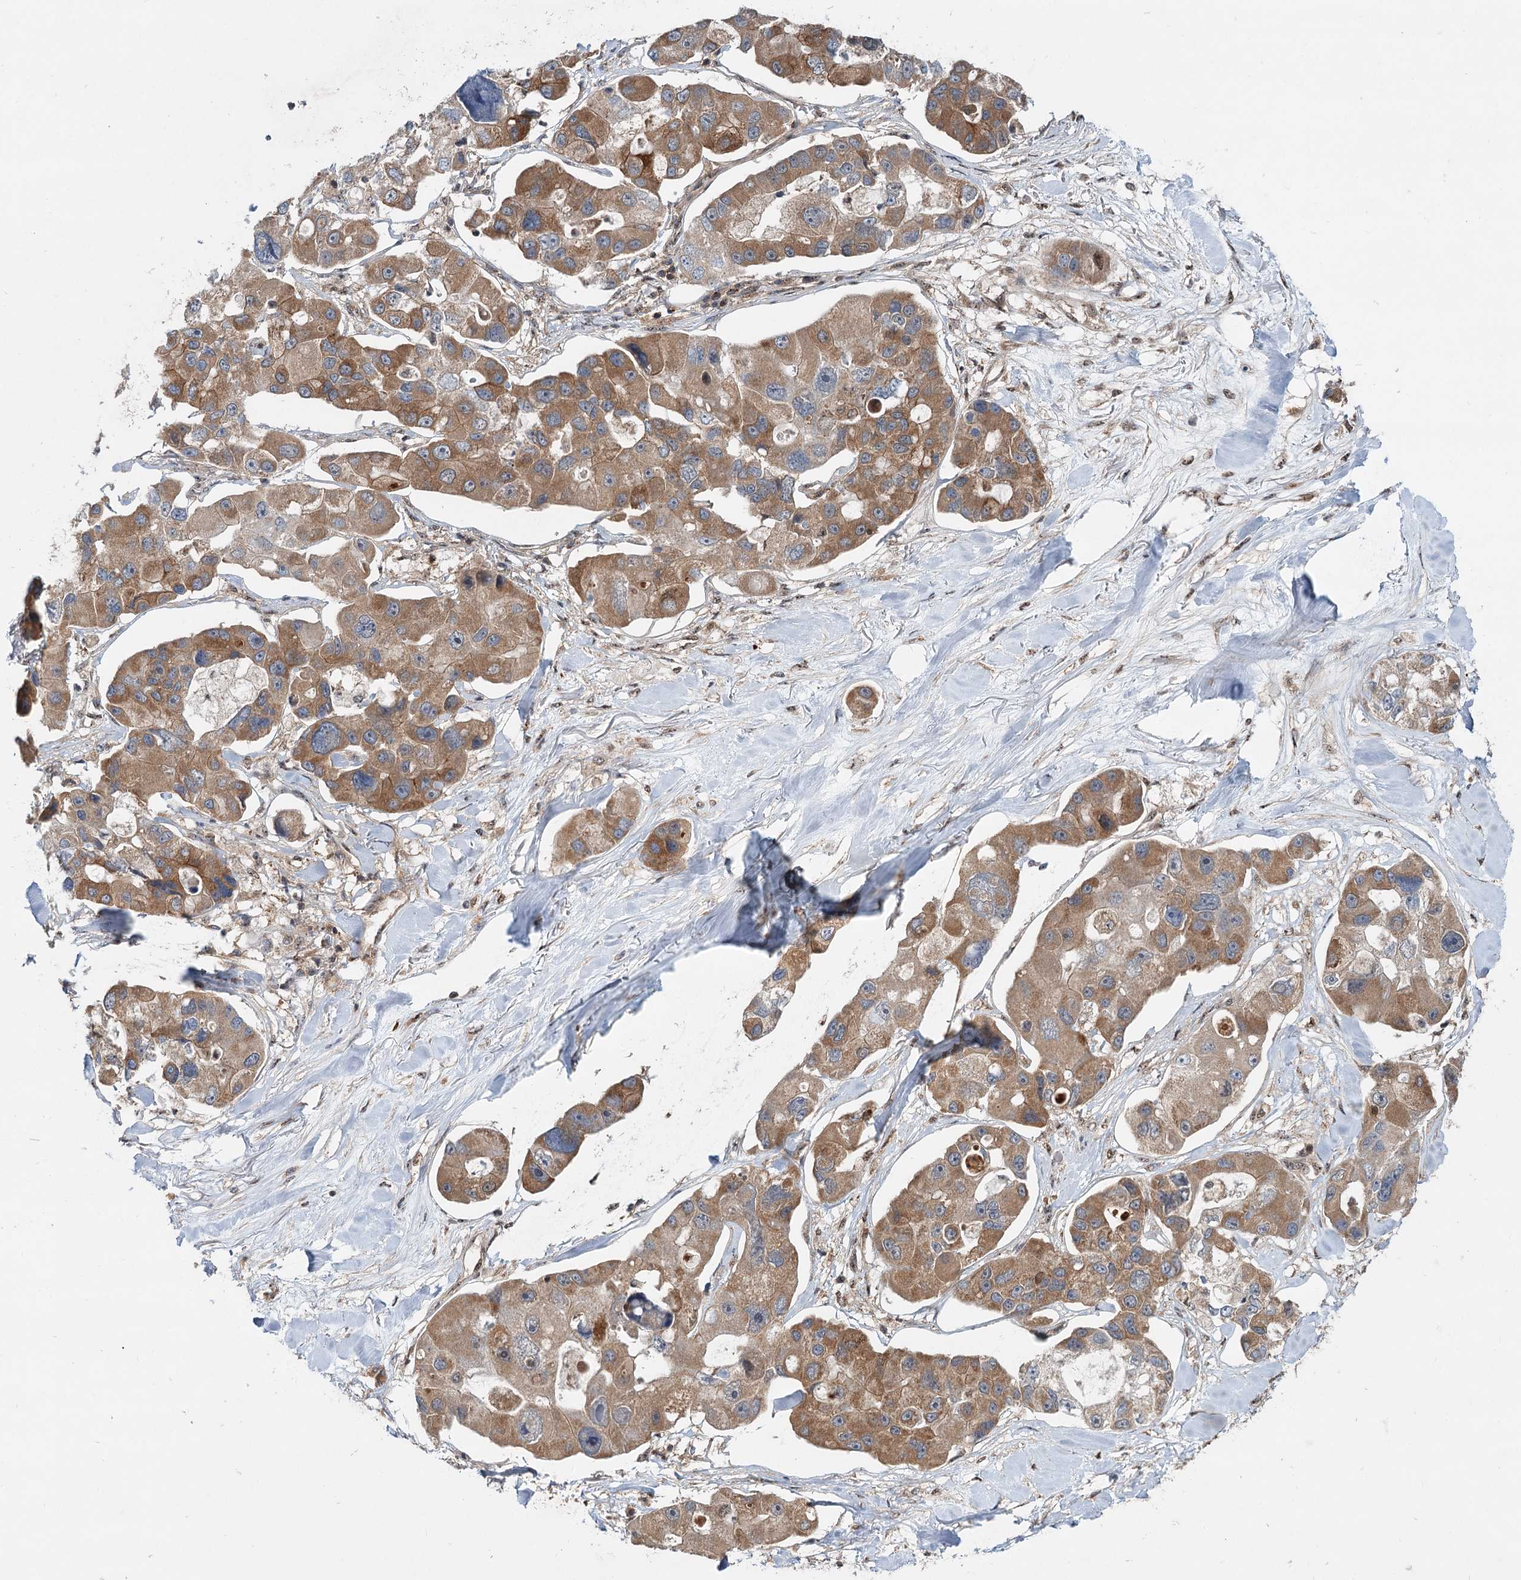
{"staining": {"intensity": "moderate", "quantity": ">75%", "location": "cytoplasmic/membranous"}, "tissue": "lung cancer", "cell_type": "Tumor cells", "image_type": "cancer", "snomed": [{"axis": "morphology", "description": "Adenocarcinoma, NOS"}, {"axis": "topography", "description": "Lung"}], "caption": "Immunohistochemical staining of lung adenocarcinoma reveals medium levels of moderate cytoplasmic/membranous expression in about >75% of tumor cells.", "gene": "C12orf4", "patient": {"sex": "female", "age": 54}}